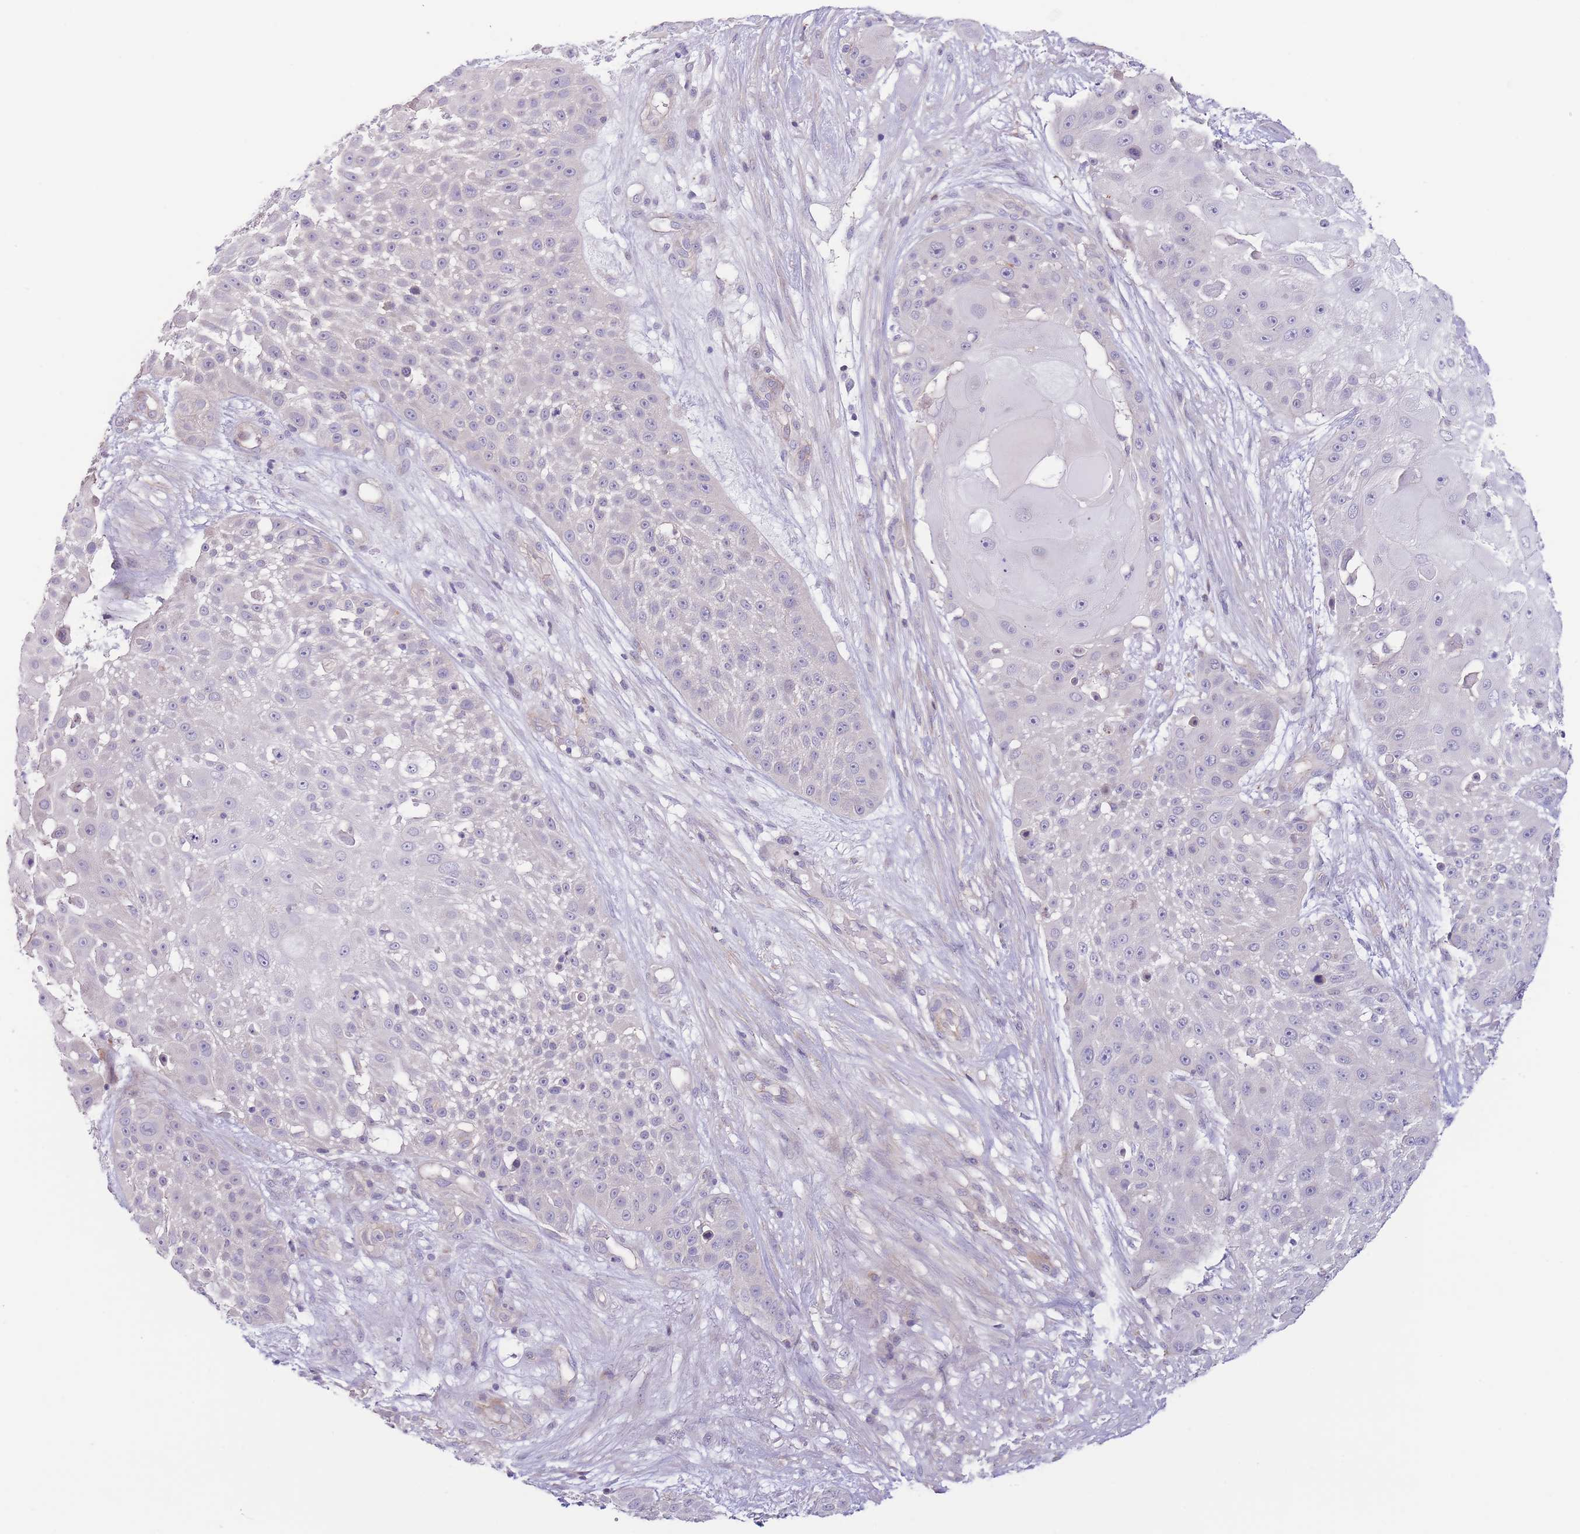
{"staining": {"intensity": "negative", "quantity": "none", "location": "none"}, "tissue": "skin cancer", "cell_type": "Tumor cells", "image_type": "cancer", "snomed": [{"axis": "morphology", "description": "Squamous cell carcinoma, NOS"}, {"axis": "topography", "description": "Skin"}], "caption": "A high-resolution micrograph shows IHC staining of skin squamous cell carcinoma, which exhibits no significant expression in tumor cells. (Stains: DAB (3,3'-diaminobenzidine) immunohistochemistry with hematoxylin counter stain, Microscopy: brightfield microscopy at high magnification).", "gene": "C9orf152", "patient": {"sex": "female", "age": 86}}